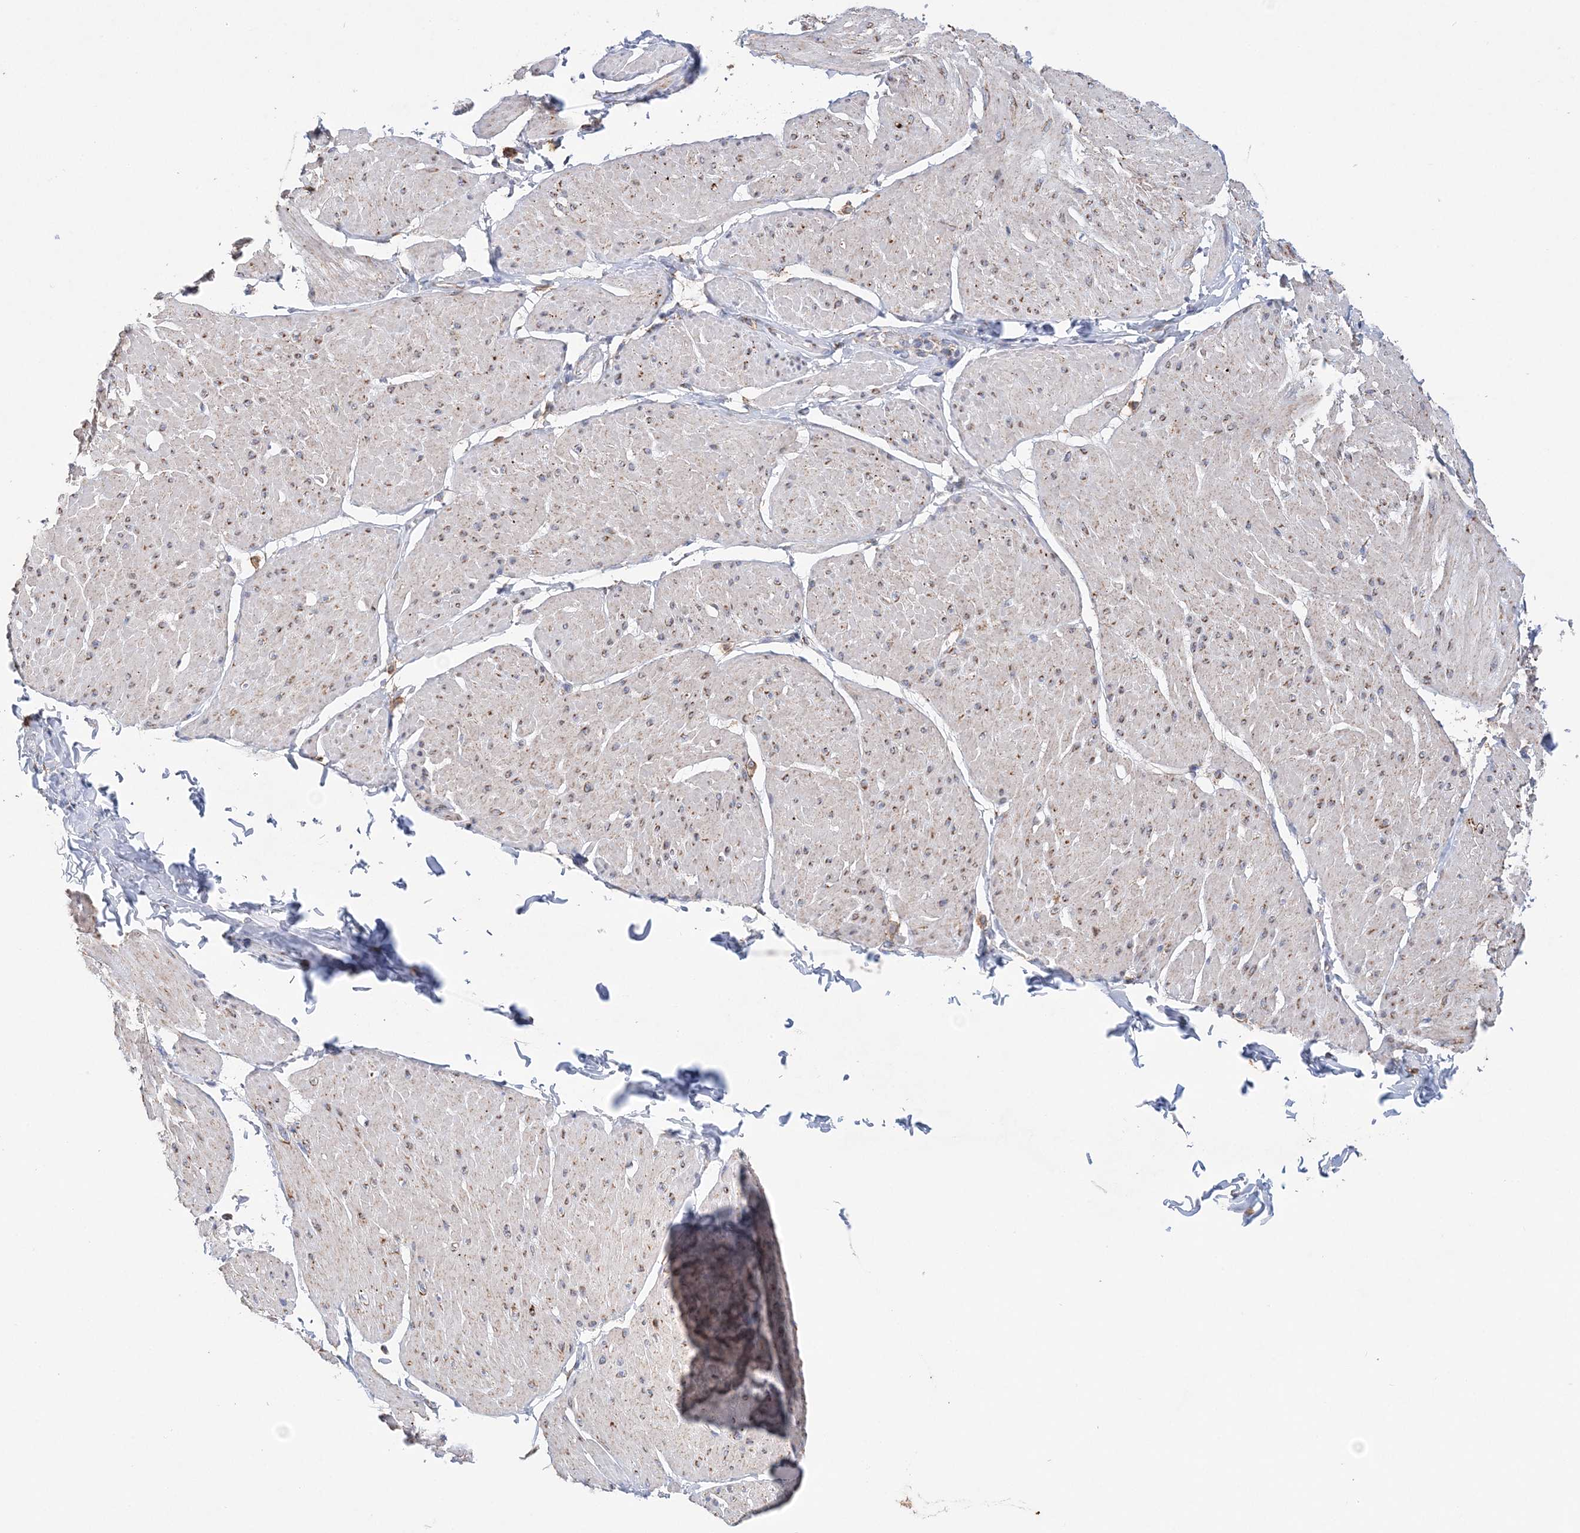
{"staining": {"intensity": "weak", "quantity": "25%-75%", "location": "cytoplasmic/membranous"}, "tissue": "smooth muscle", "cell_type": "Smooth muscle cells", "image_type": "normal", "snomed": [{"axis": "morphology", "description": "Urothelial carcinoma, High grade"}, {"axis": "topography", "description": "Urinary bladder"}], "caption": "IHC photomicrograph of normal human smooth muscle stained for a protein (brown), which reveals low levels of weak cytoplasmic/membranous expression in about 25%-75% of smooth muscle cells.", "gene": "TTC32", "patient": {"sex": "male", "age": 46}}